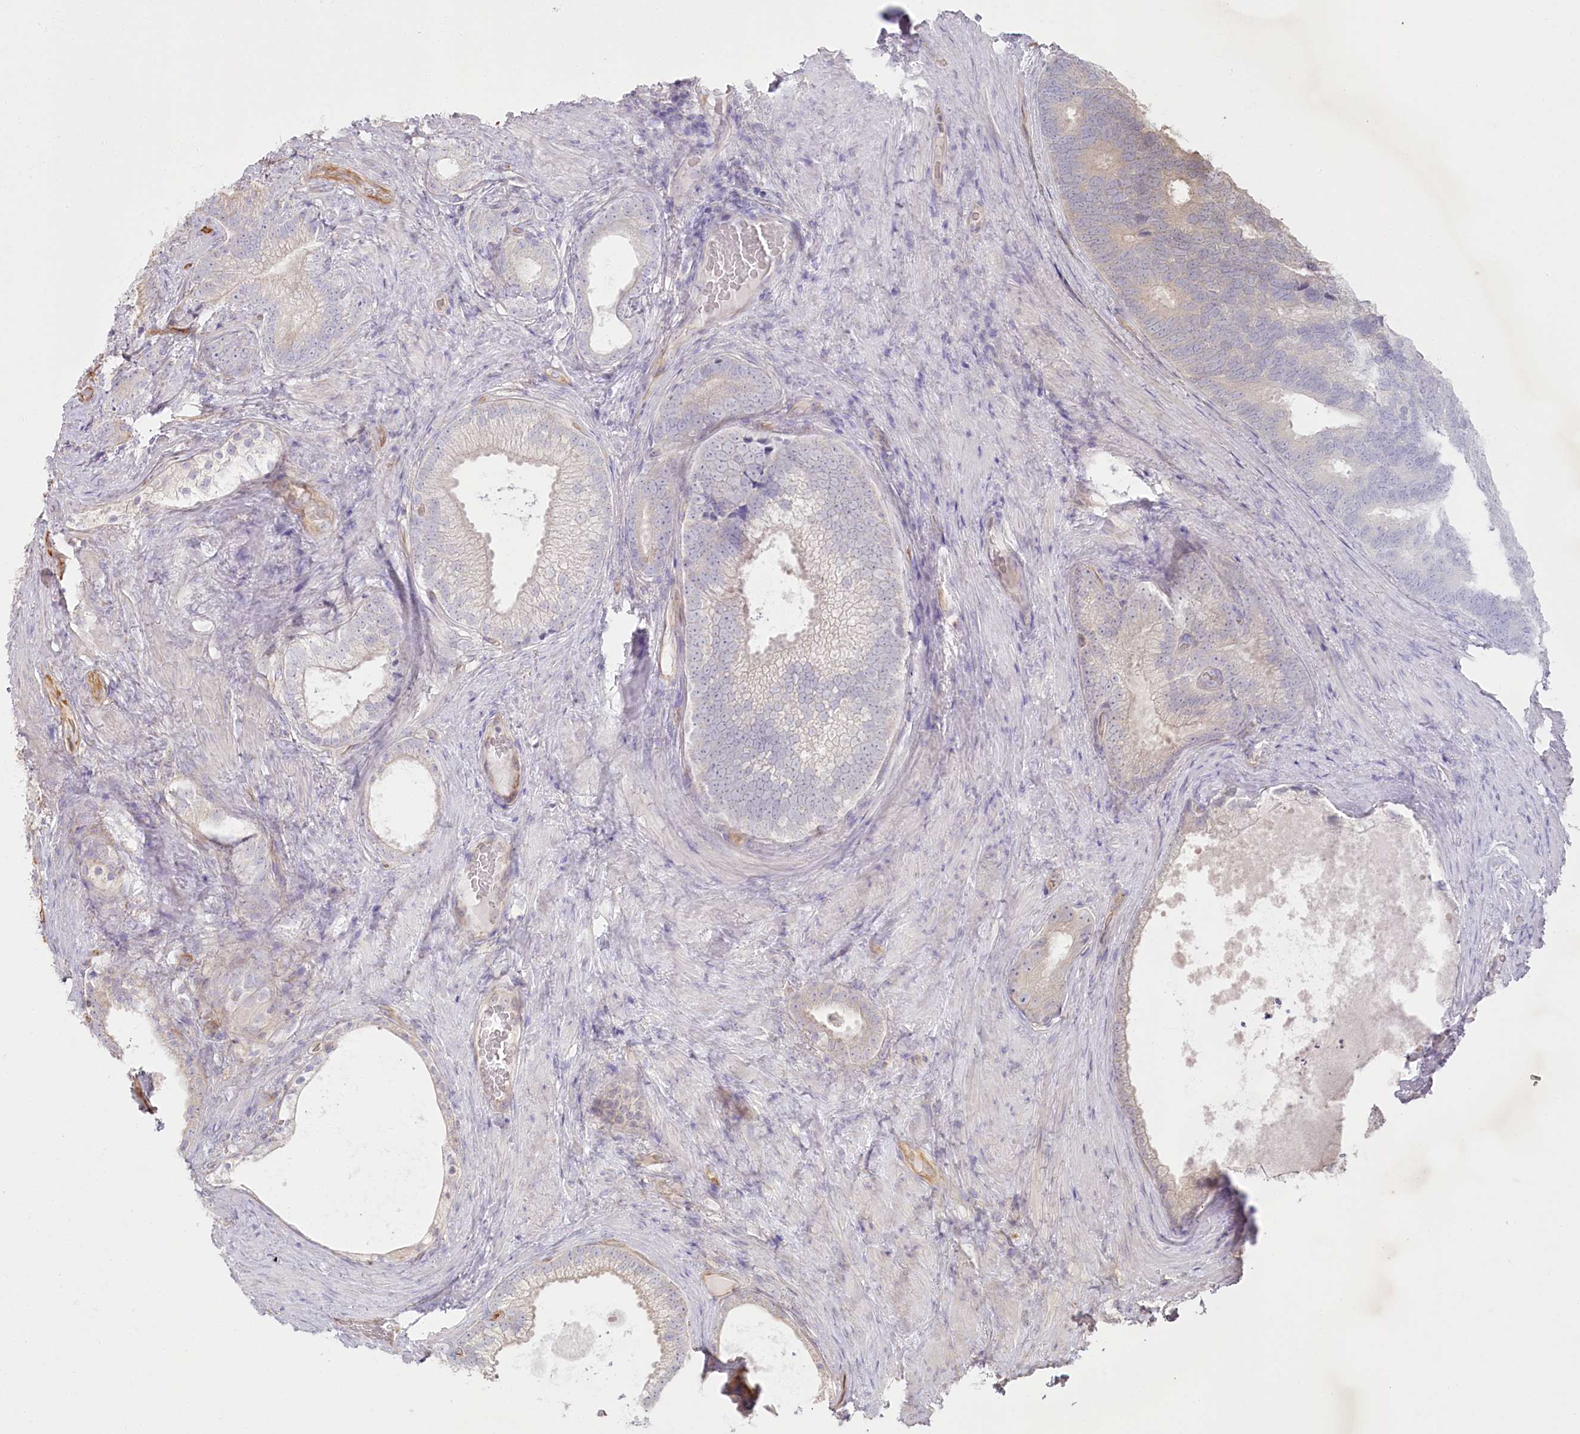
{"staining": {"intensity": "negative", "quantity": "none", "location": "none"}, "tissue": "prostate cancer", "cell_type": "Tumor cells", "image_type": "cancer", "snomed": [{"axis": "morphology", "description": "Adenocarcinoma, Low grade"}, {"axis": "topography", "description": "Prostate"}], "caption": "Immunohistochemistry (IHC) of human prostate low-grade adenocarcinoma reveals no staining in tumor cells. (Brightfield microscopy of DAB (3,3'-diaminobenzidine) IHC at high magnification).", "gene": "TTC1", "patient": {"sex": "male", "age": 71}}